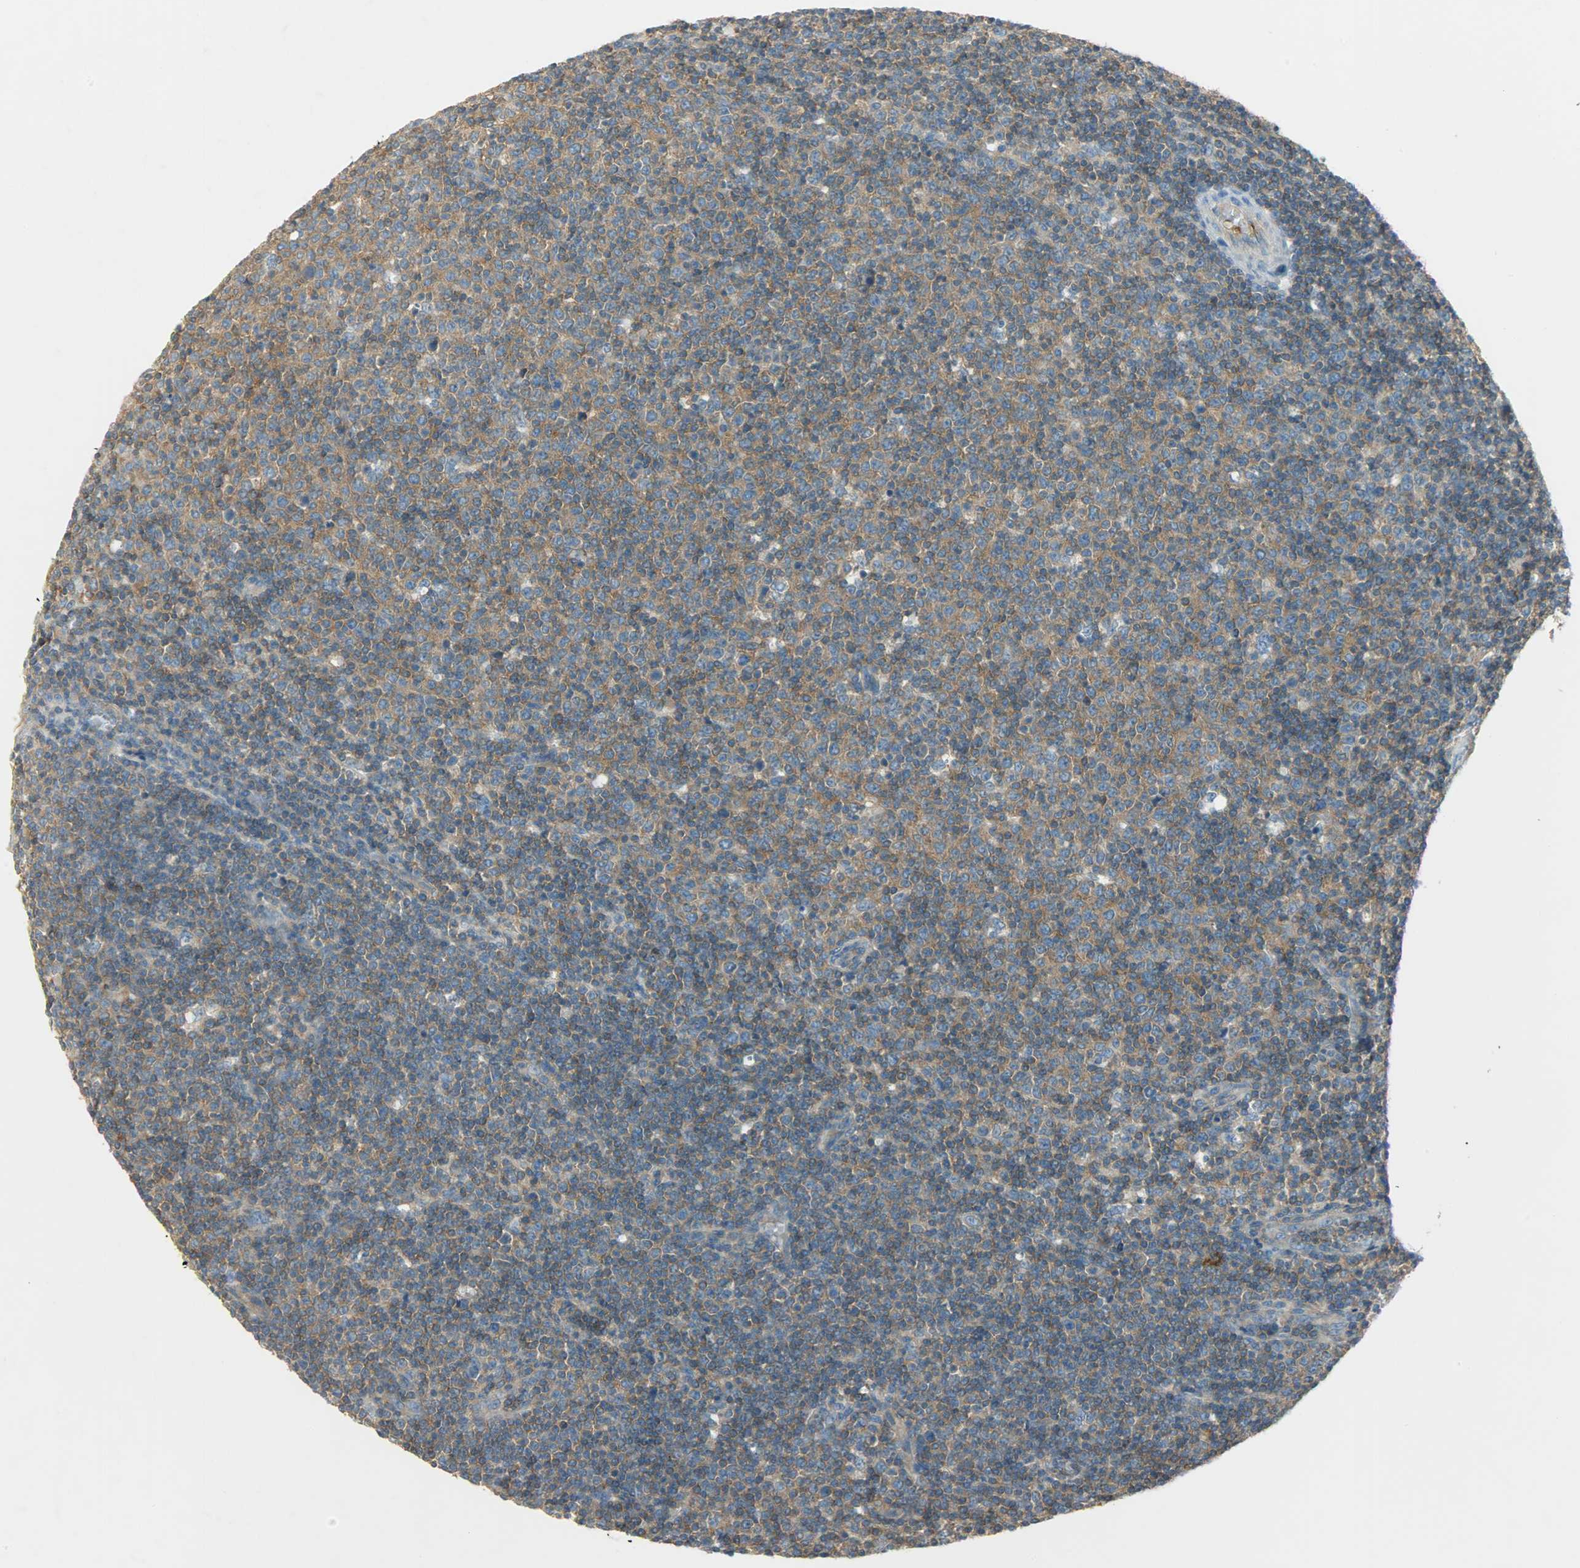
{"staining": {"intensity": "moderate", "quantity": ">75%", "location": "cytoplasmic/membranous"}, "tissue": "lymphoma", "cell_type": "Tumor cells", "image_type": "cancer", "snomed": [{"axis": "morphology", "description": "Malignant lymphoma, non-Hodgkin's type, Low grade"}, {"axis": "topography", "description": "Lymph node"}], "caption": "Moderate cytoplasmic/membranous protein staining is appreciated in approximately >75% of tumor cells in low-grade malignant lymphoma, non-Hodgkin's type.", "gene": "TSC22D2", "patient": {"sex": "male", "age": 70}}